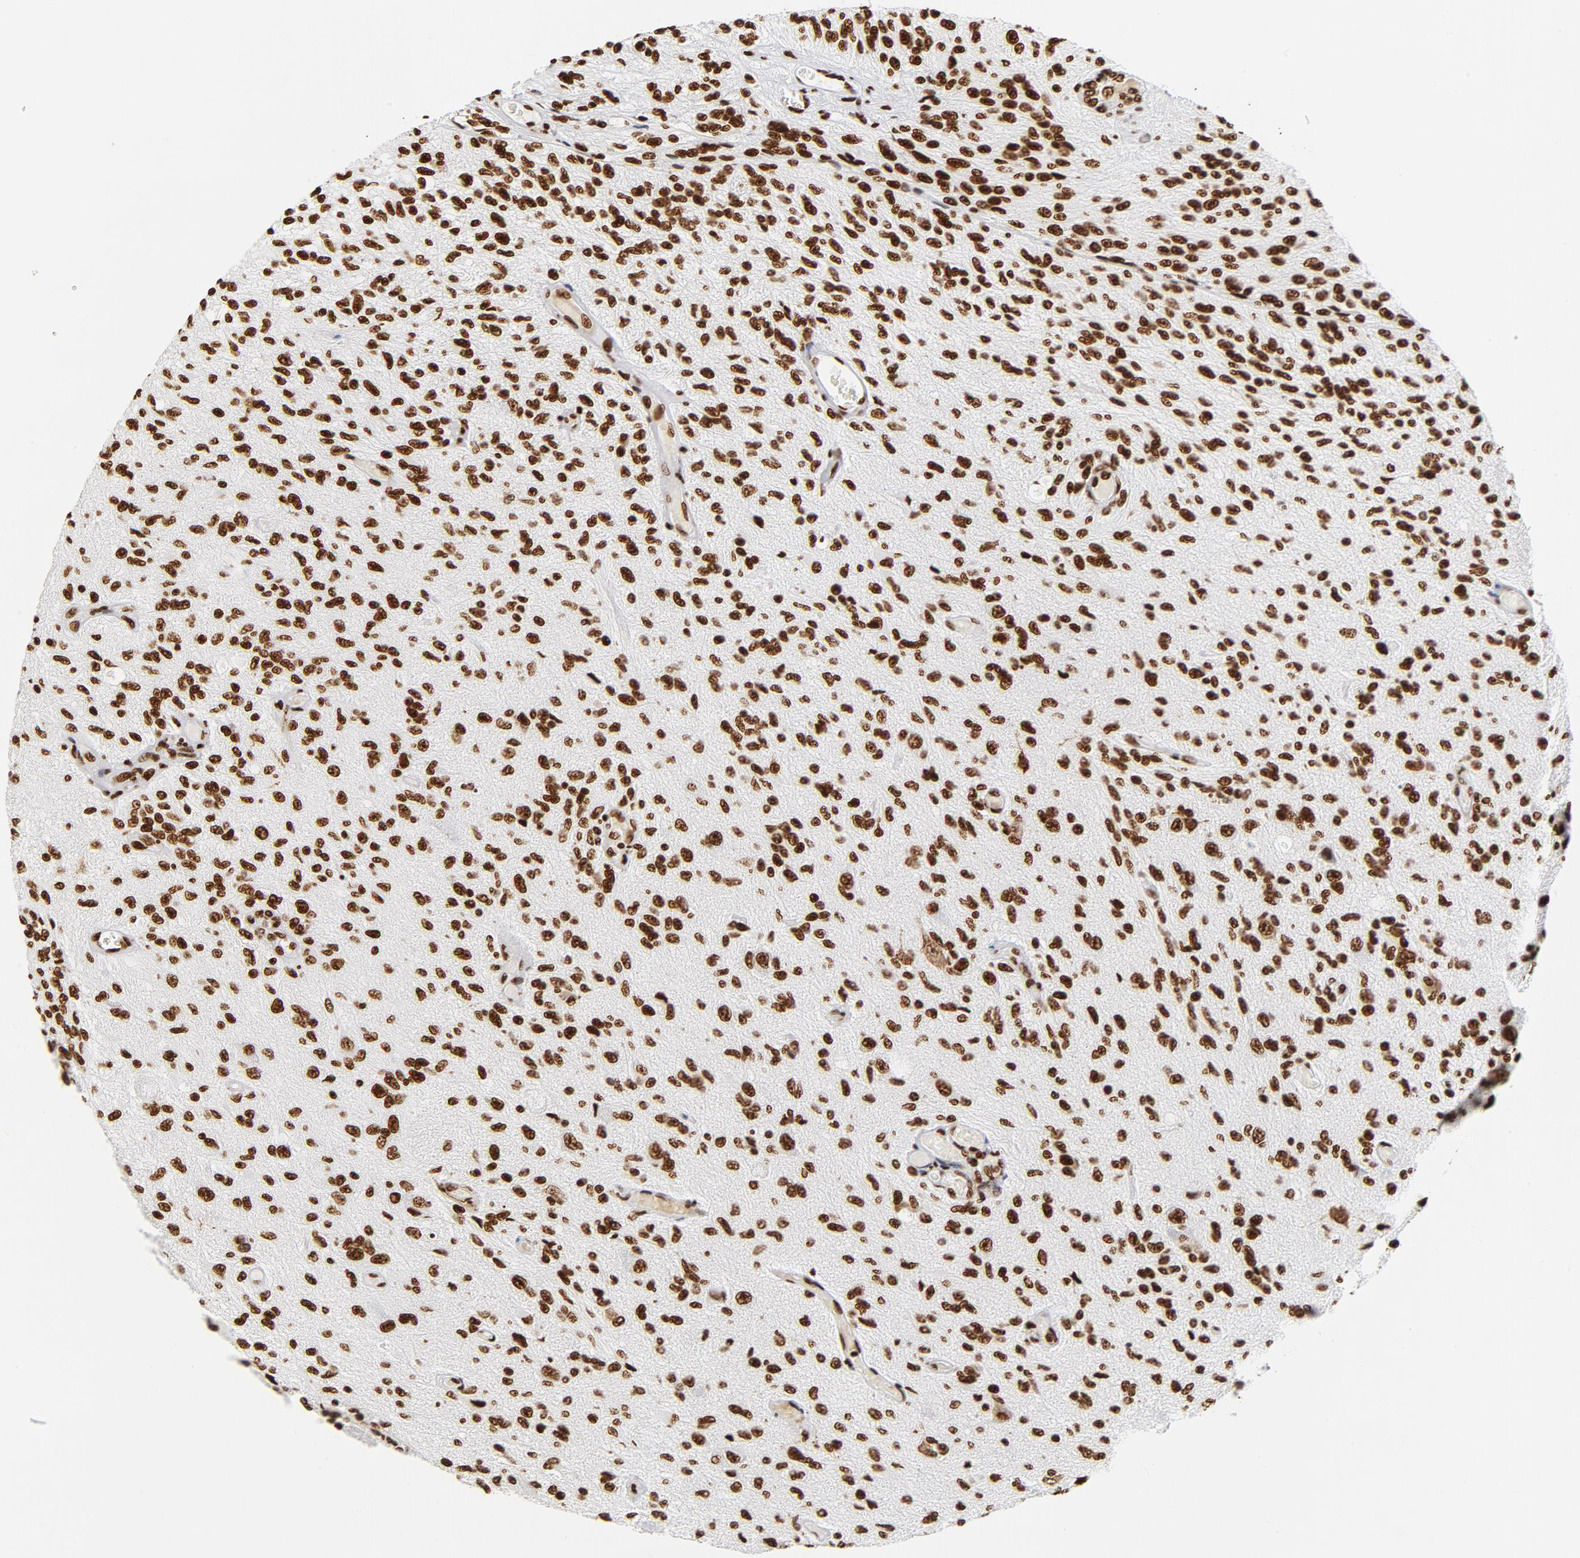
{"staining": {"intensity": "strong", "quantity": ">75%", "location": "nuclear"}, "tissue": "glioma", "cell_type": "Tumor cells", "image_type": "cancer", "snomed": [{"axis": "morphology", "description": "Normal tissue, NOS"}, {"axis": "morphology", "description": "Glioma, malignant, High grade"}, {"axis": "topography", "description": "Cerebral cortex"}], "caption": "Tumor cells show strong nuclear staining in about >75% of cells in high-grade glioma (malignant). (brown staining indicates protein expression, while blue staining denotes nuclei).", "gene": "XRCC6", "patient": {"sex": "male", "age": 77}}